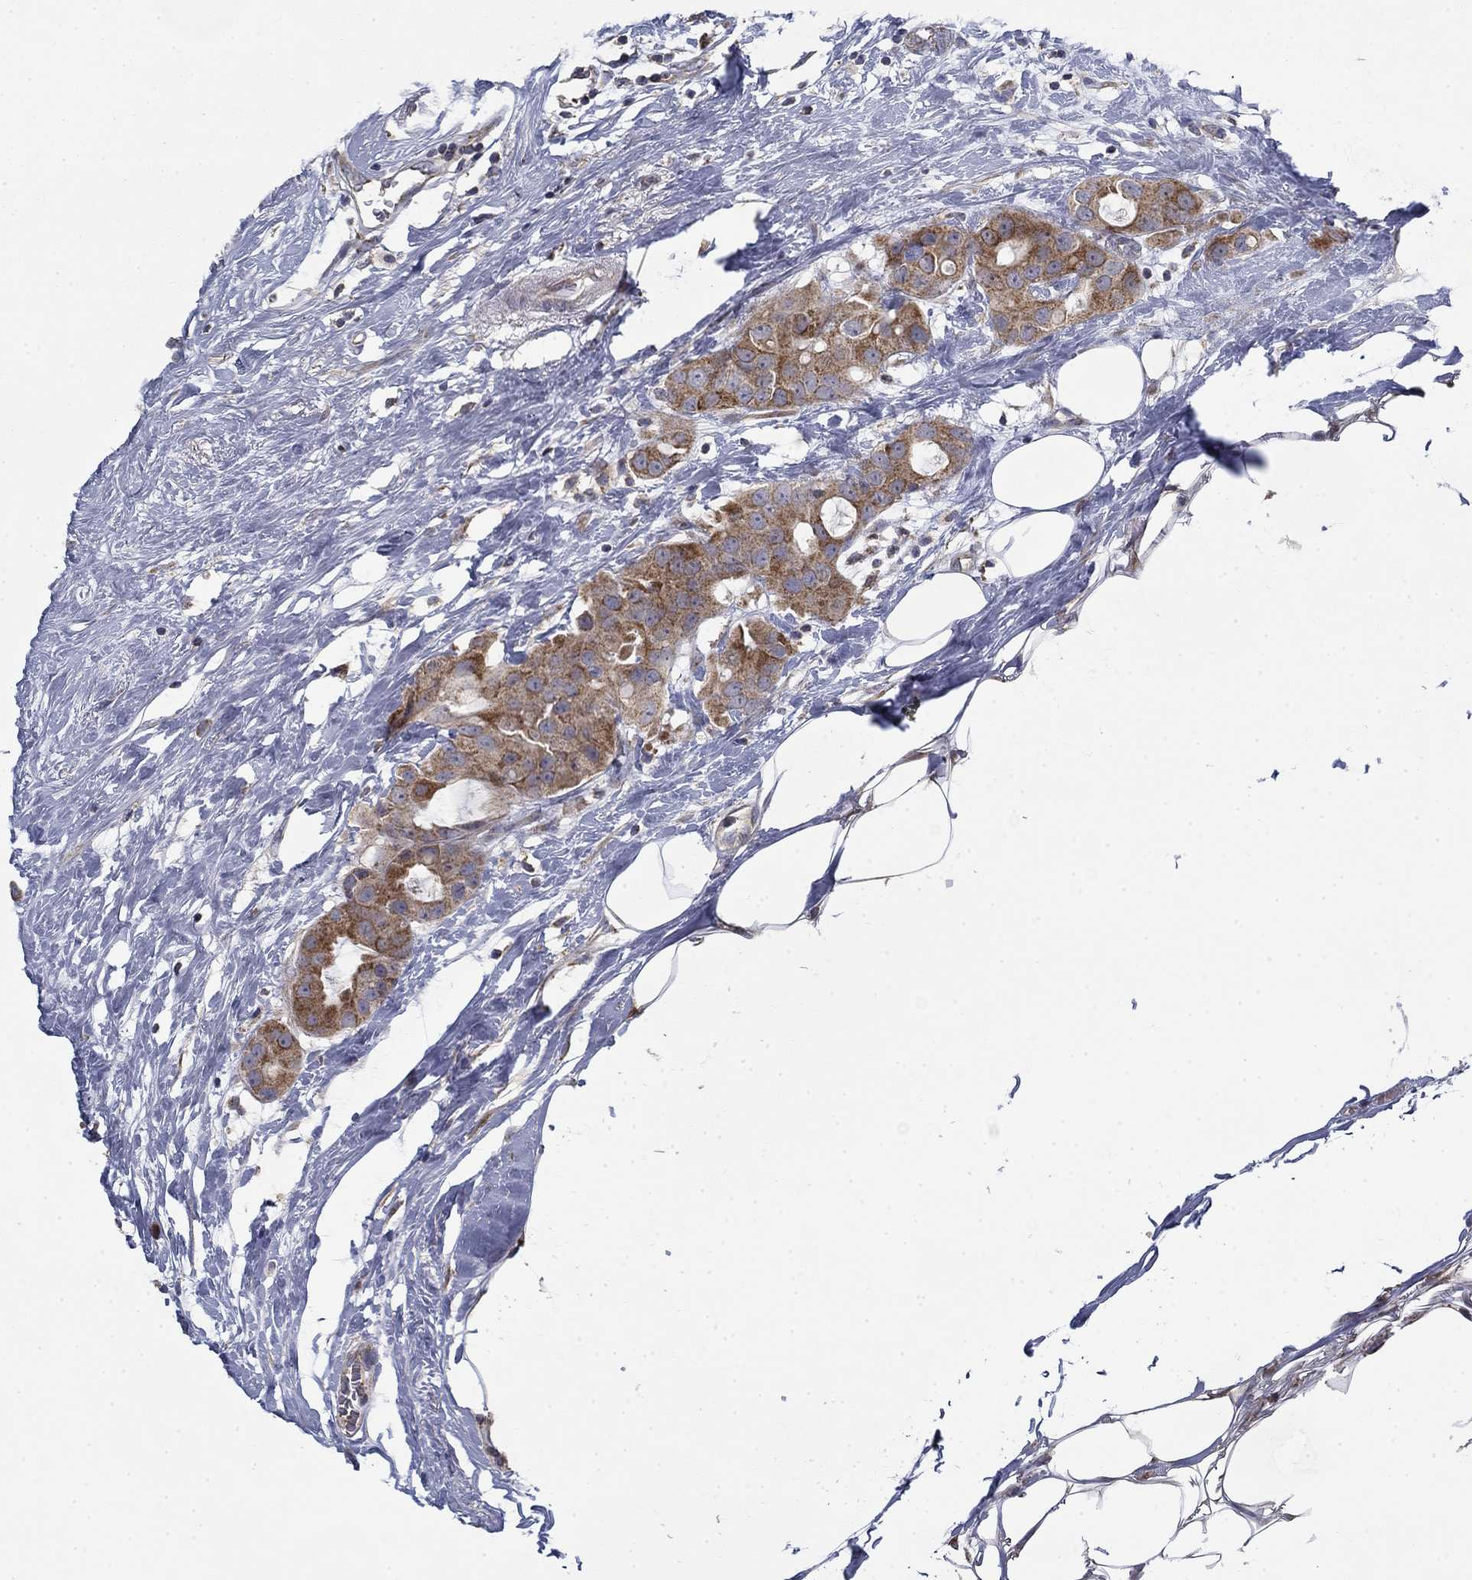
{"staining": {"intensity": "moderate", "quantity": ">75%", "location": "cytoplasmic/membranous"}, "tissue": "breast cancer", "cell_type": "Tumor cells", "image_type": "cancer", "snomed": [{"axis": "morphology", "description": "Duct carcinoma"}, {"axis": "topography", "description": "Breast"}], "caption": "IHC image of neoplastic tissue: infiltrating ductal carcinoma (breast) stained using immunohistochemistry (IHC) displays medium levels of moderate protein expression localized specifically in the cytoplasmic/membranous of tumor cells, appearing as a cytoplasmic/membranous brown color.", "gene": "MMAA", "patient": {"sex": "female", "age": 45}}